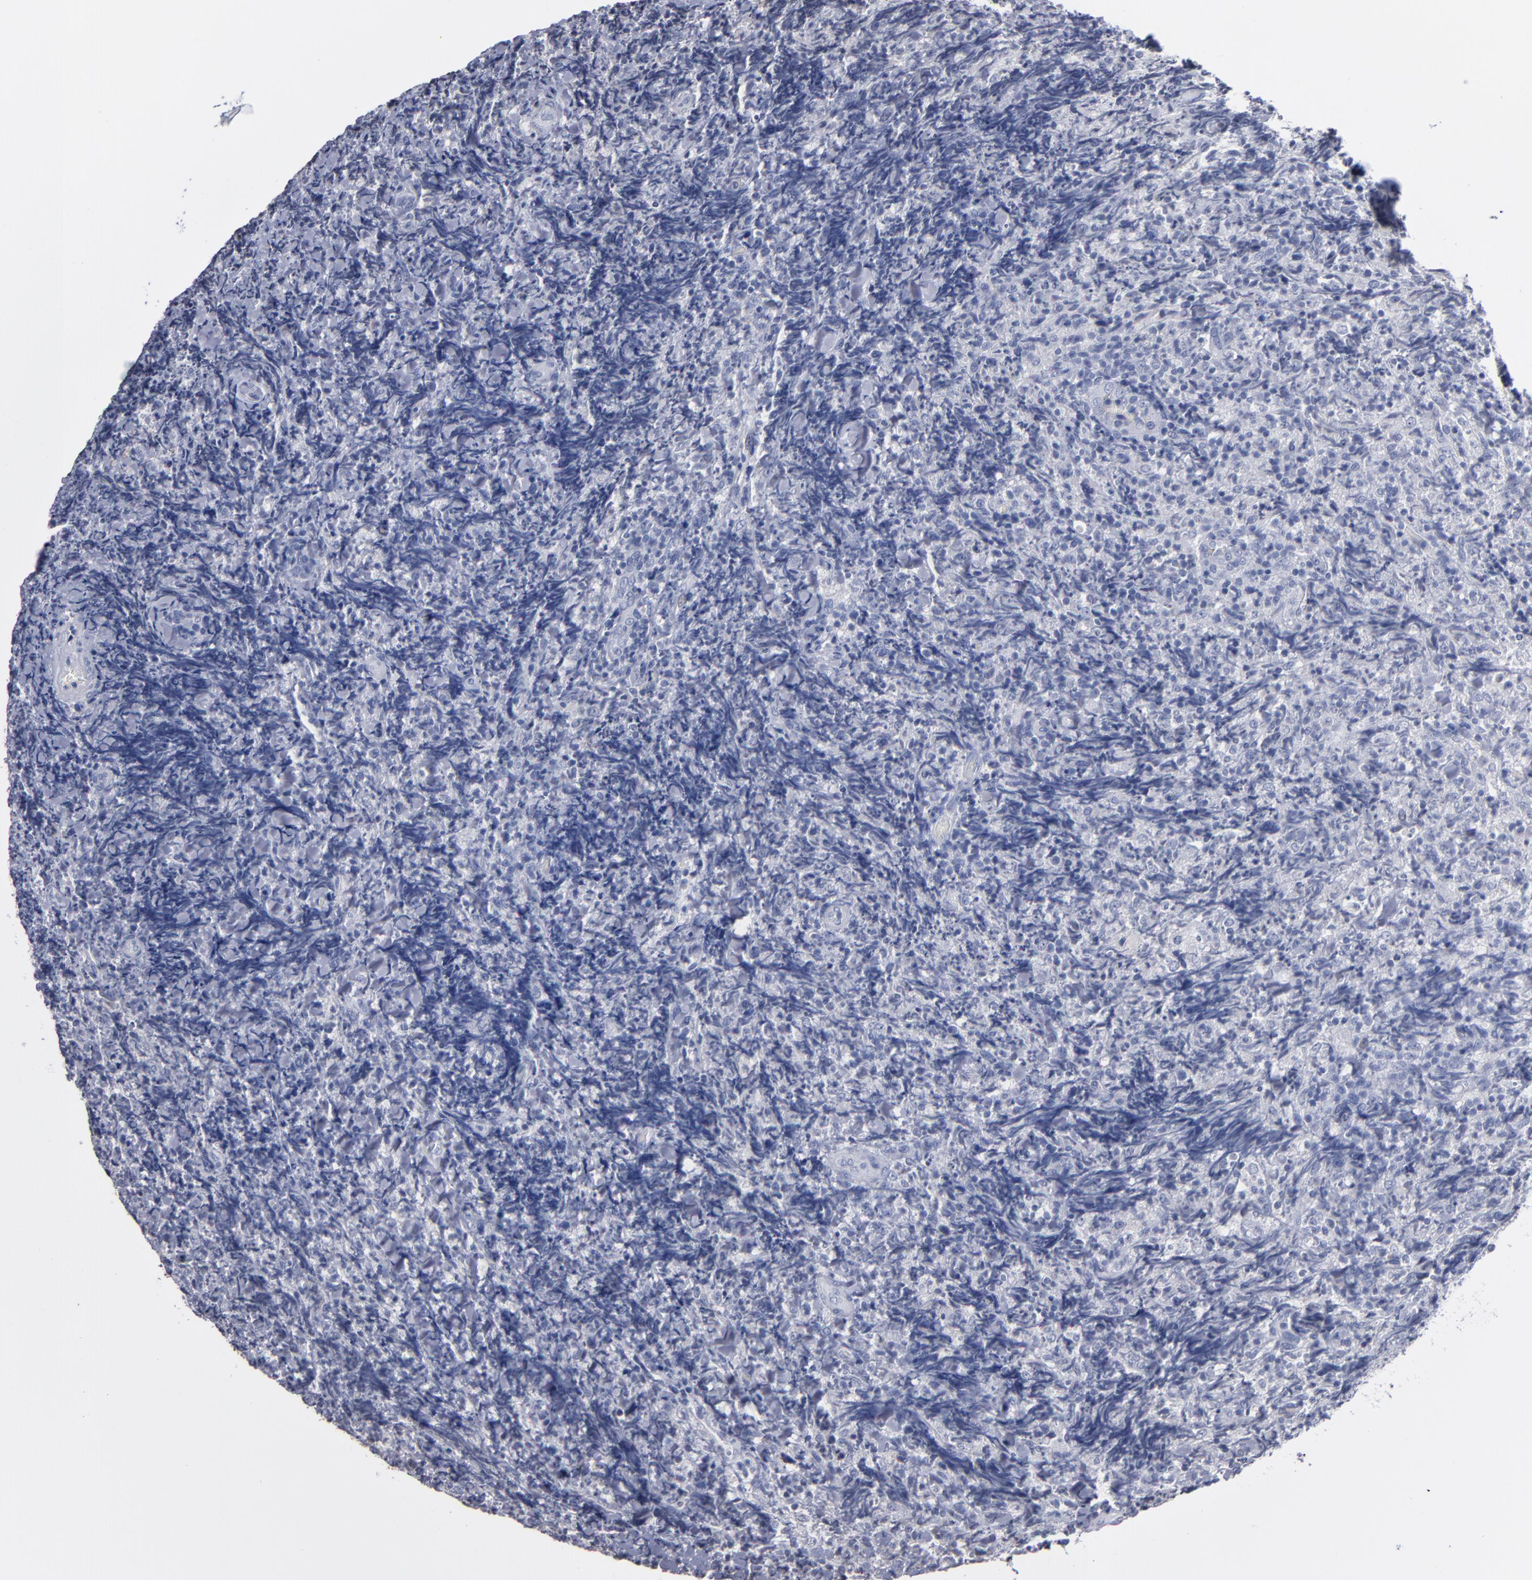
{"staining": {"intensity": "negative", "quantity": "none", "location": "none"}, "tissue": "lymphoma", "cell_type": "Tumor cells", "image_type": "cancer", "snomed": [{"axis": "morphology", "description": "Malignant lymphoma, non-Hodgkin's type, High grade"}, {"axis": "topography", "description": "Tonsil"}], "caption": "Immunohistochemistry of human malignant lymphoma, non-Hodgkin's type (high-grade) displays no expression in tumor cells.", "gene": "RPH3A", "patient": {"sex": "female", "age": 36}}